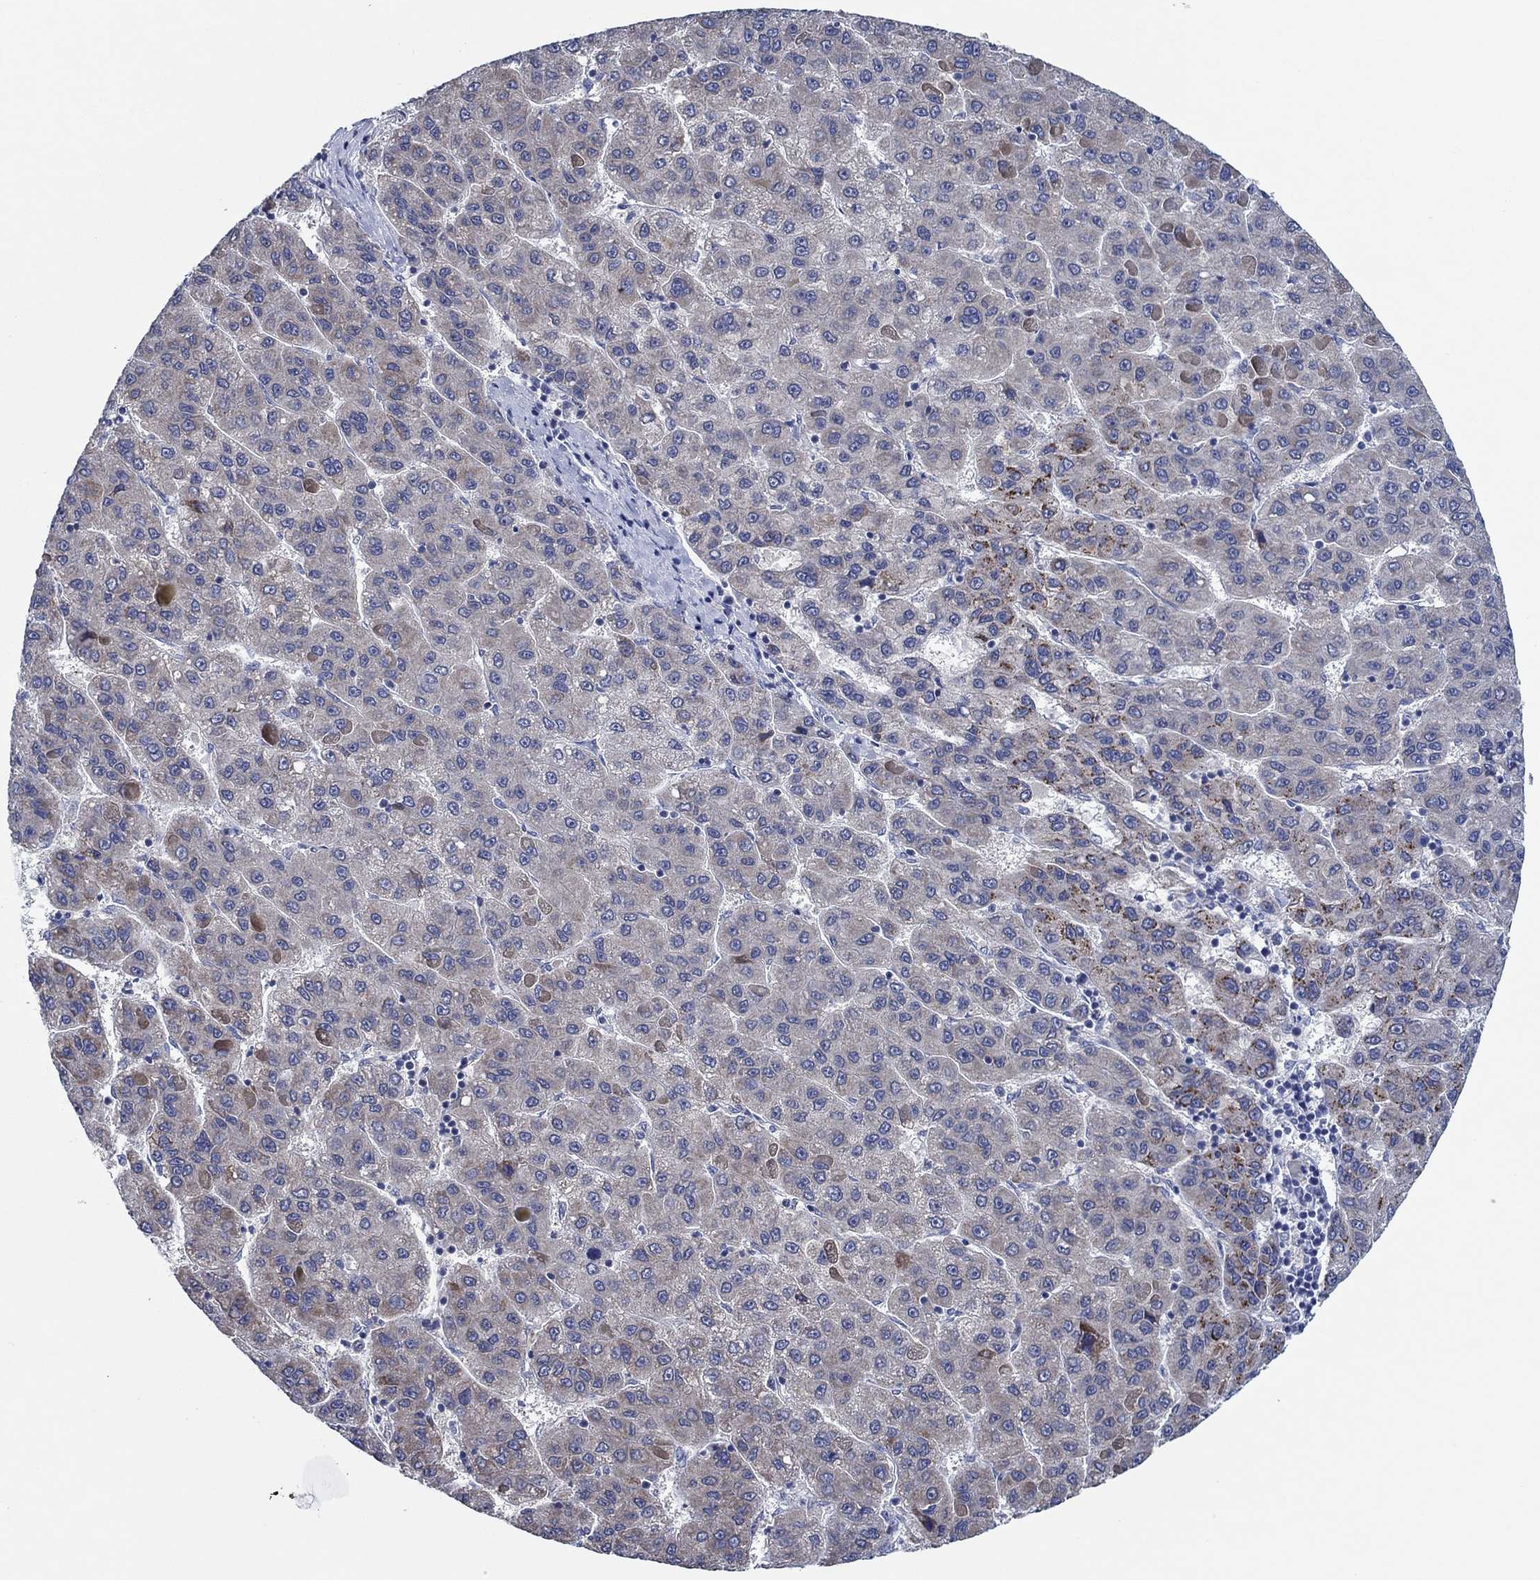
{"staining": {"intensity": "negative", "quantity": "none", "location": "none"}, "tissue": "liver cancer", "cell_type": "Tumor cells", "image_type": "cancer", "snomed": [{"axis": "morphology", "description": "Carcinoma, Hepatocellular, NOS"}, {"axis": "topography", "description": "Liver"}], "caption": "This image is of liver cancer (hepatocellular carcinoma) stained with IHC to label a protein in brown with the nuclei are counter-stained blue. There is no positivity in tumor cells.", "gene": "PRRT3", "patient": {"sex": "female", "age": 82}}